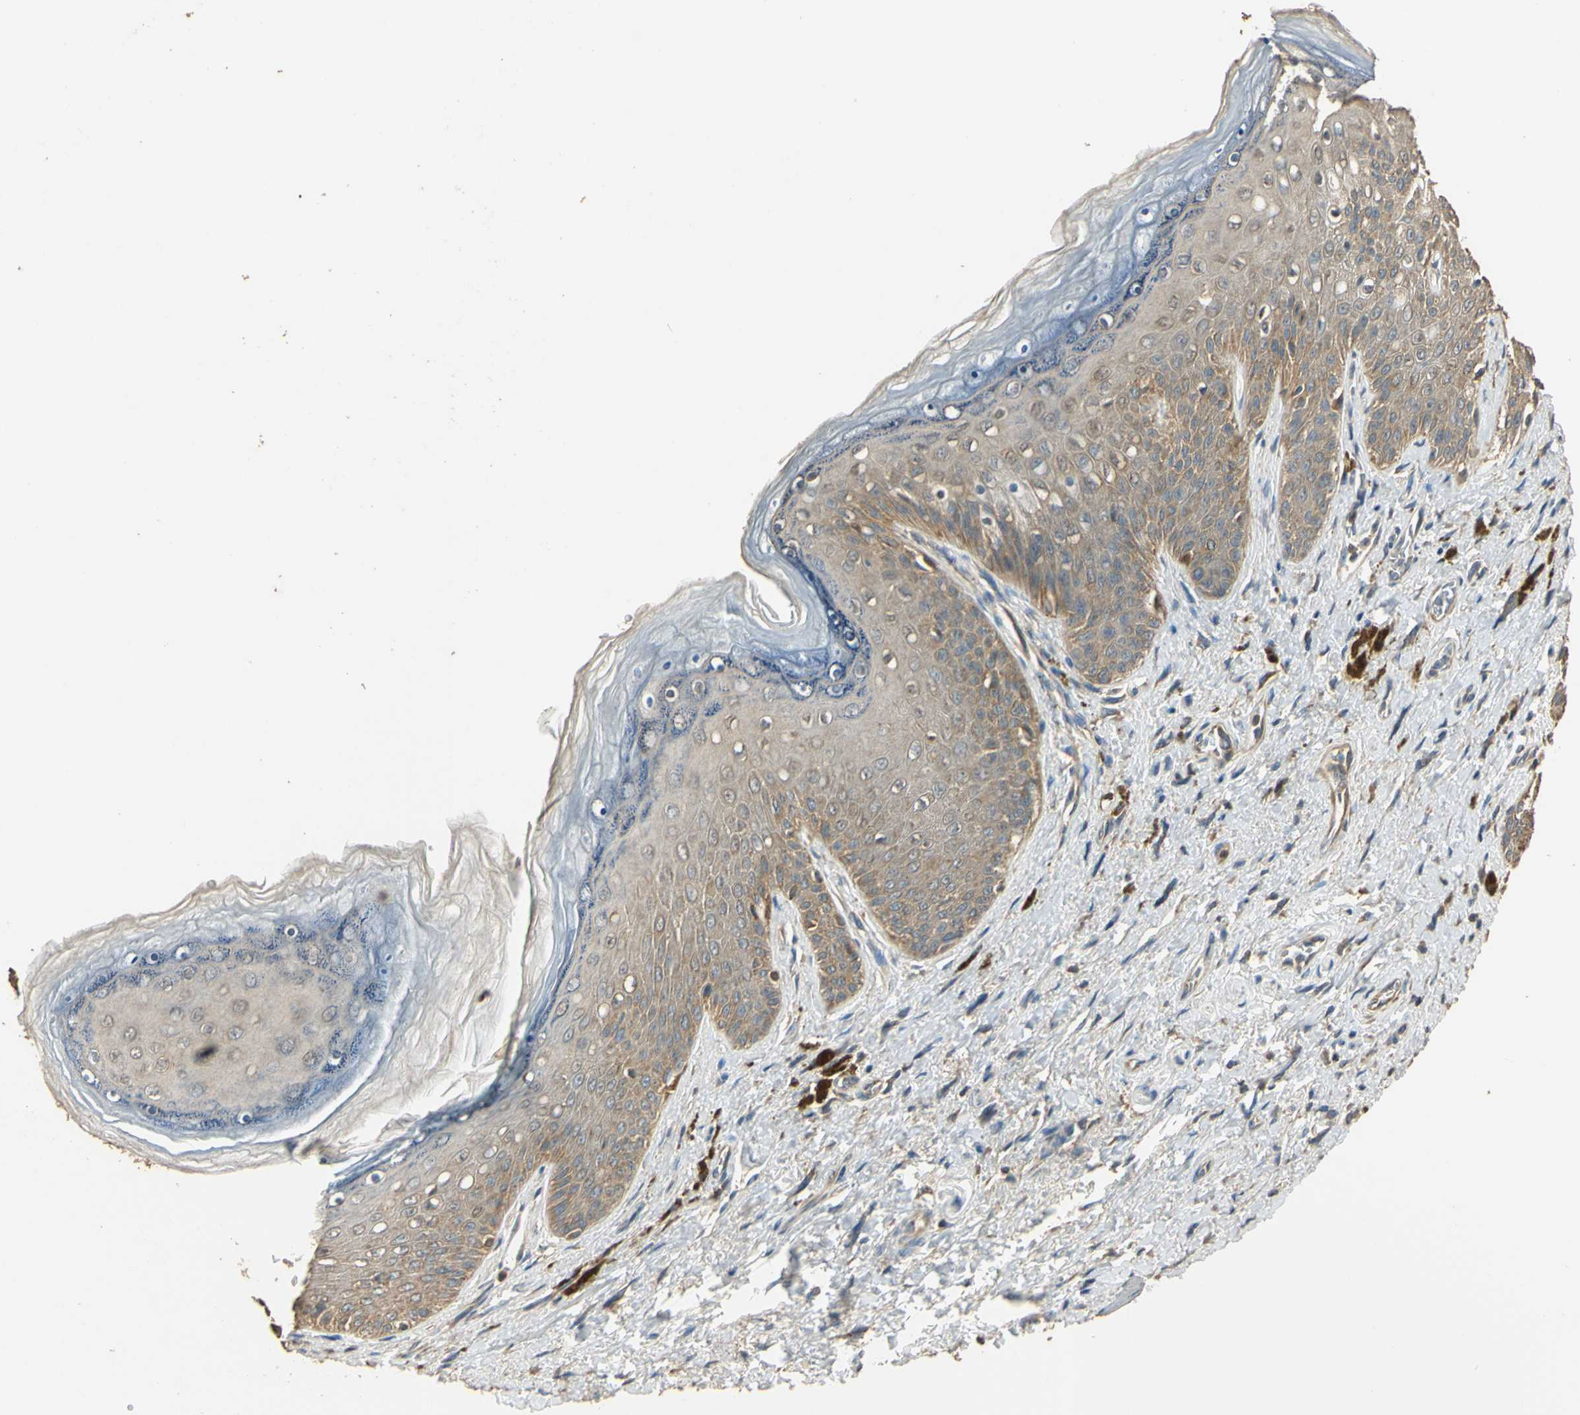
{"staining": {"intensity": "moderate", "quantity": "25%-75%", "location": "cytoplasmic/membranous"}, "tissue": "skin", "cell_type": "Epidermal cells", "image_type": "normal", "snomed": [{"axis": "morphology", "description": "Normal tissue, NOS"}, {"axis": "topography", "description": "Anal"}], "caption": "Unremarkable skin exhibits moderate cytoplasmic/membranous positivity in approximately 25%-75% of epidermal cells, visualized by immunohistochemistry.", "gene": "STX18", "patient": {"sex": "female", "age": 46}}